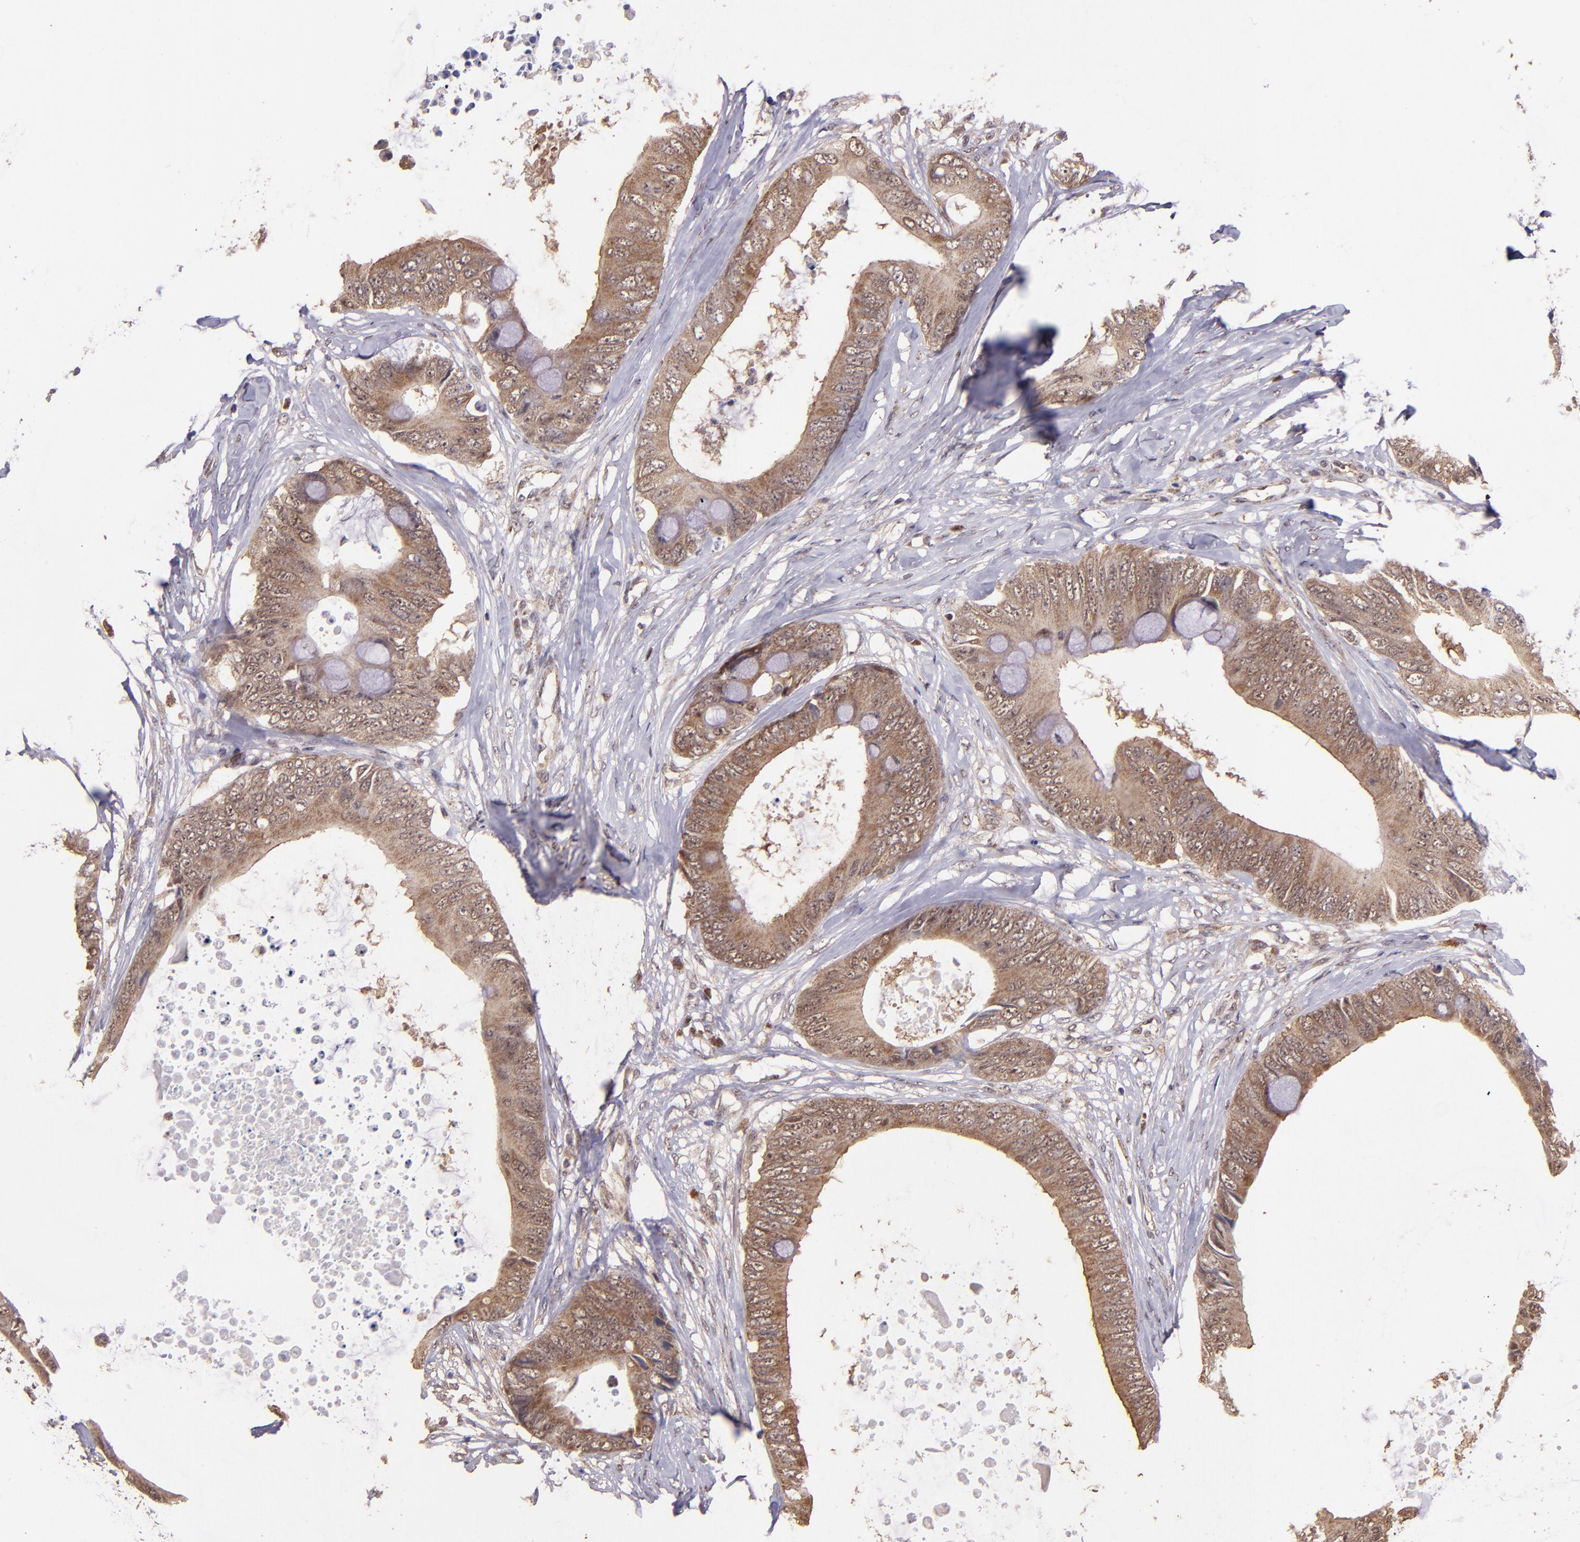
{"staining": {"intensity": "strong", "quantity": ">75%", "location": "cytoplasmic/membranous"}, "tissue": "colorectal cancer", "cell_type": "Tumor cells", "image_type": "cancer", "snomed": [{"axis": "morphology", "description": "Normal tissue, NOS"}, {"axis": "morphology", "description": "Adenocarcinoma, NOS"}, {"axis": "topography", "description": "Rectum"}, {"axis": "topography", "description": "Peripheral nerve tissue"}], "caption": "Immunohistochemical staining of colorectal adenocarcinoma shows high levels of strong cytoplasmic/membranous protein expression in approximately >75% of tumor cells.", "gene": "USP51", "patient": {"sex": "female", "age": 77}}